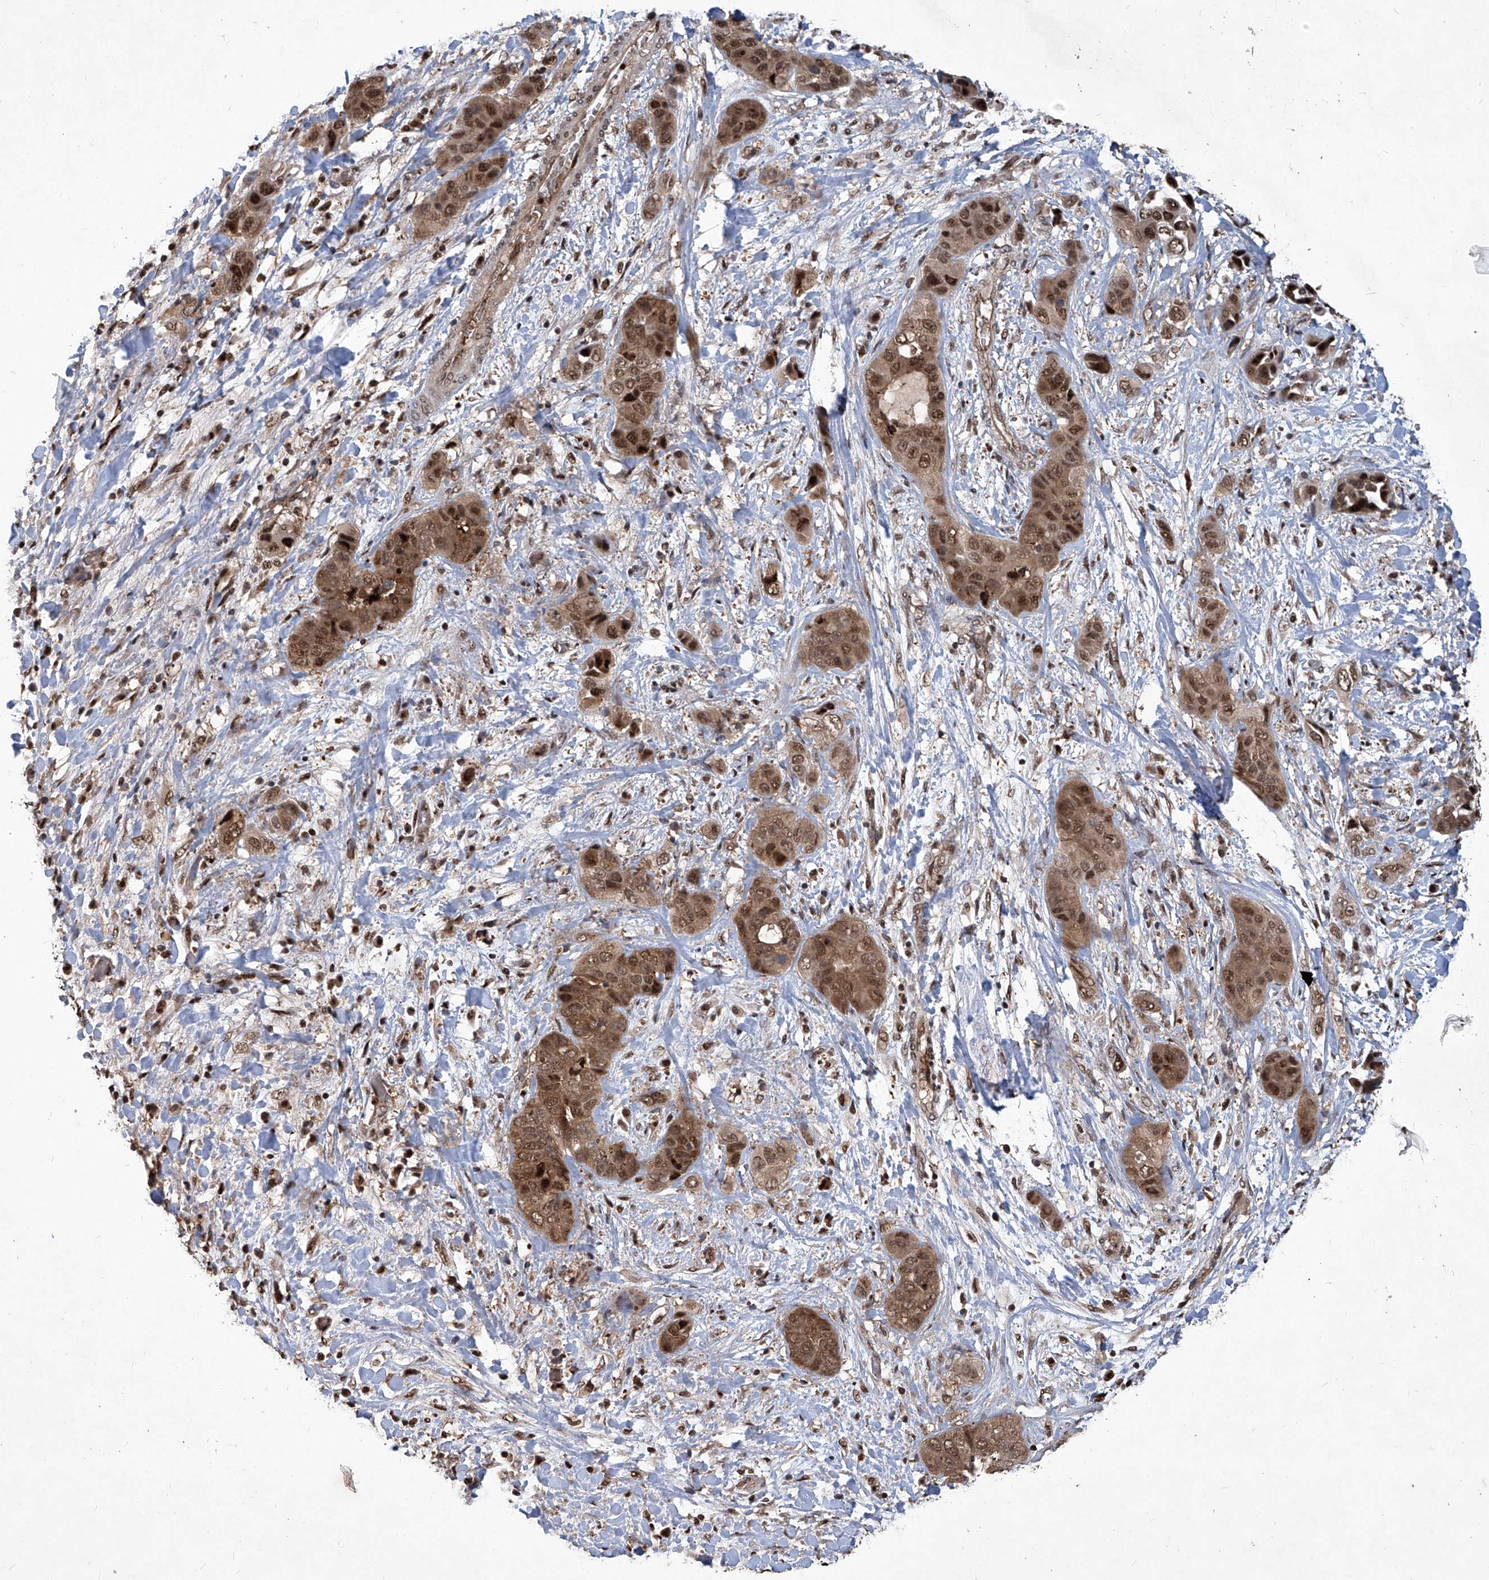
{"staining": {"intensity": "moderate", "quantity": ">75%", "location": "cytoplasmic/membranous,nuclear"}, "tissue": "liver cancer", "cell_type": "Tumor cells", "image_type": "cancer", "snomed": [{"axis": "morphology", "description": "Cholangiocarcinoma"}, {"axis": "topography", "description": "Liver"}], "caption": "A high-resolution image shows immunohistochemistry (IHC) staining of liver cholangiocarcinoma, which reveals moderate cytoplasmic/membranous and nuclear positivity in about >75% of tumor cells.", "gene": "PSMB1", "patient": {"sex": "female", "age": 52}}